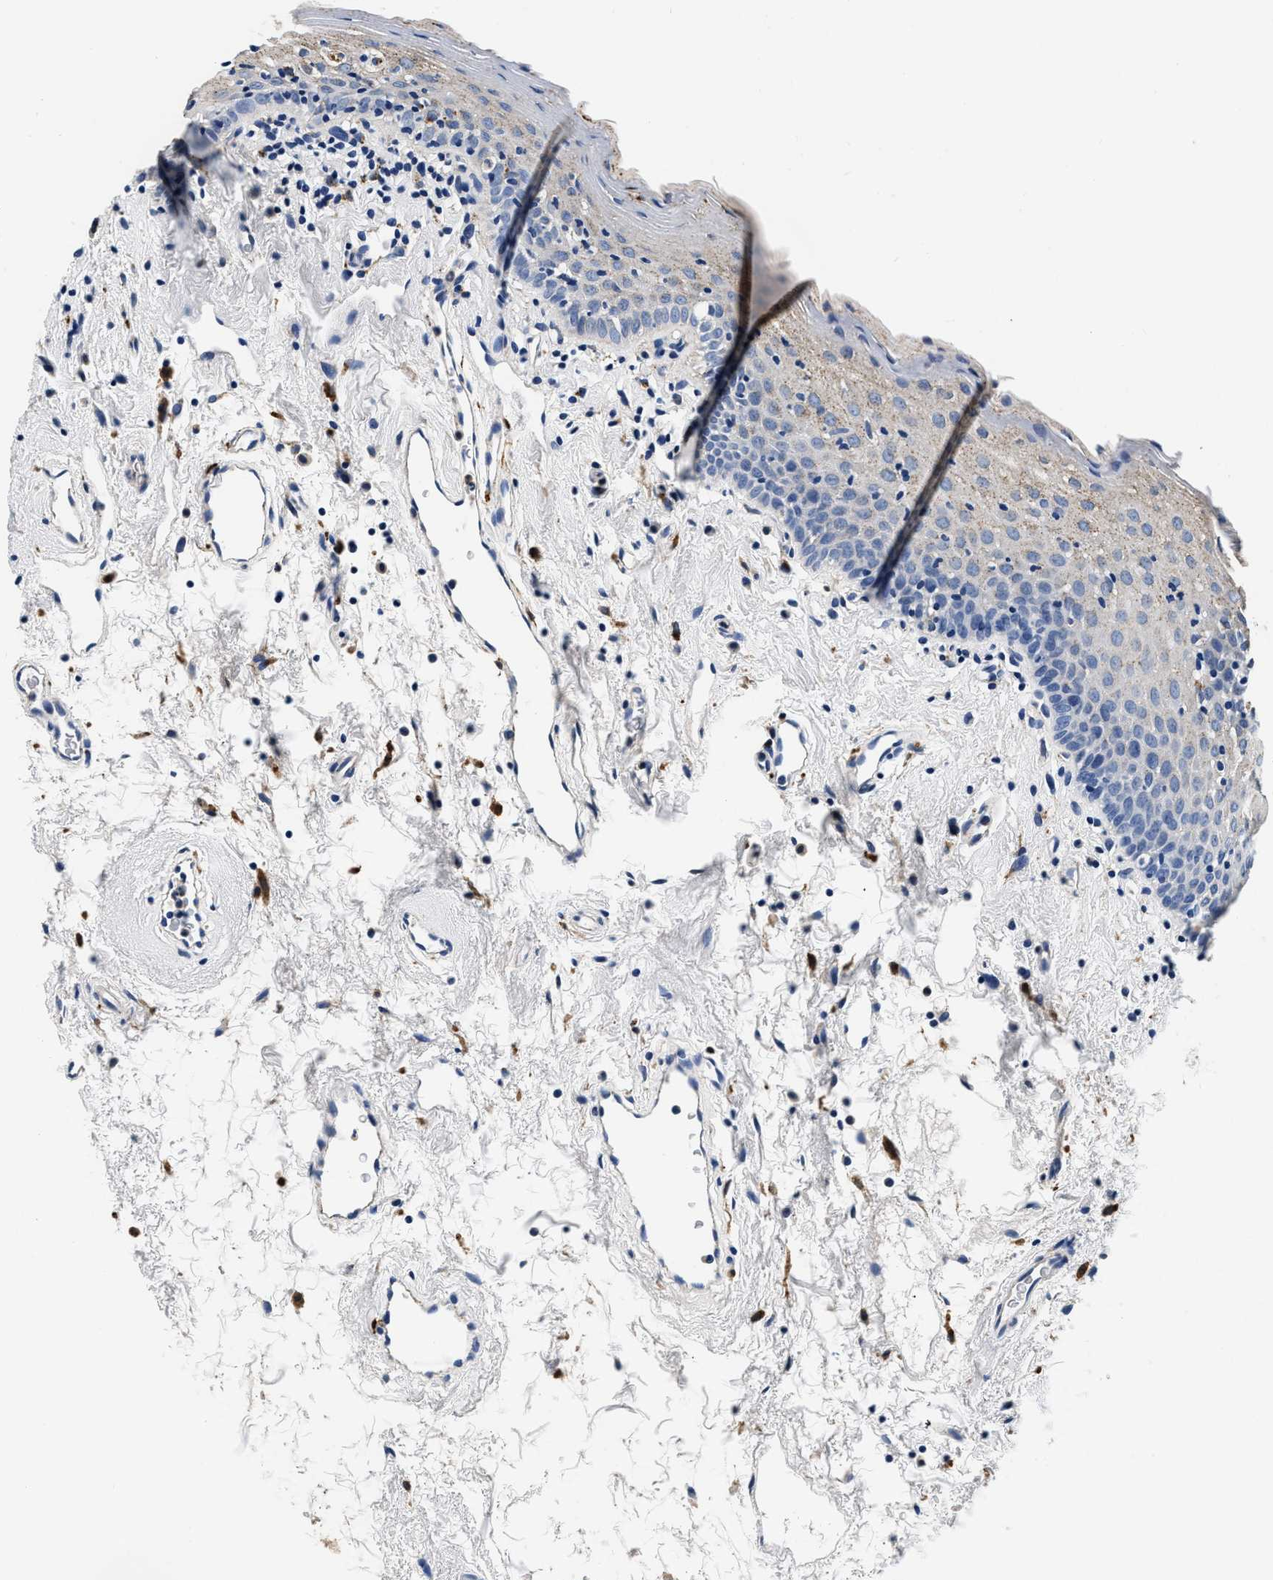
{"staining": {"intensity": "moderate", "quantity": "<25%", "location": "cytoplasmic/membranous"}, "tissue": "oral mucosa", "cell_type": "Squamous epithelial cells", "image_type": "normal", "snomed": [{"axis": "morphology", "description": "Normal tissue, NOS"}, {"axis": "topography", "description": "Oral tissue"}], "caption": "A brown stain highlights moderate cytoplasmic/membranous positivity of a protein in squamous epithelial cells of normal human oral mucosa. Nuclei are stained in blue.", "gene": "GRN", "patient": {"sex": "male", "age": 66}}